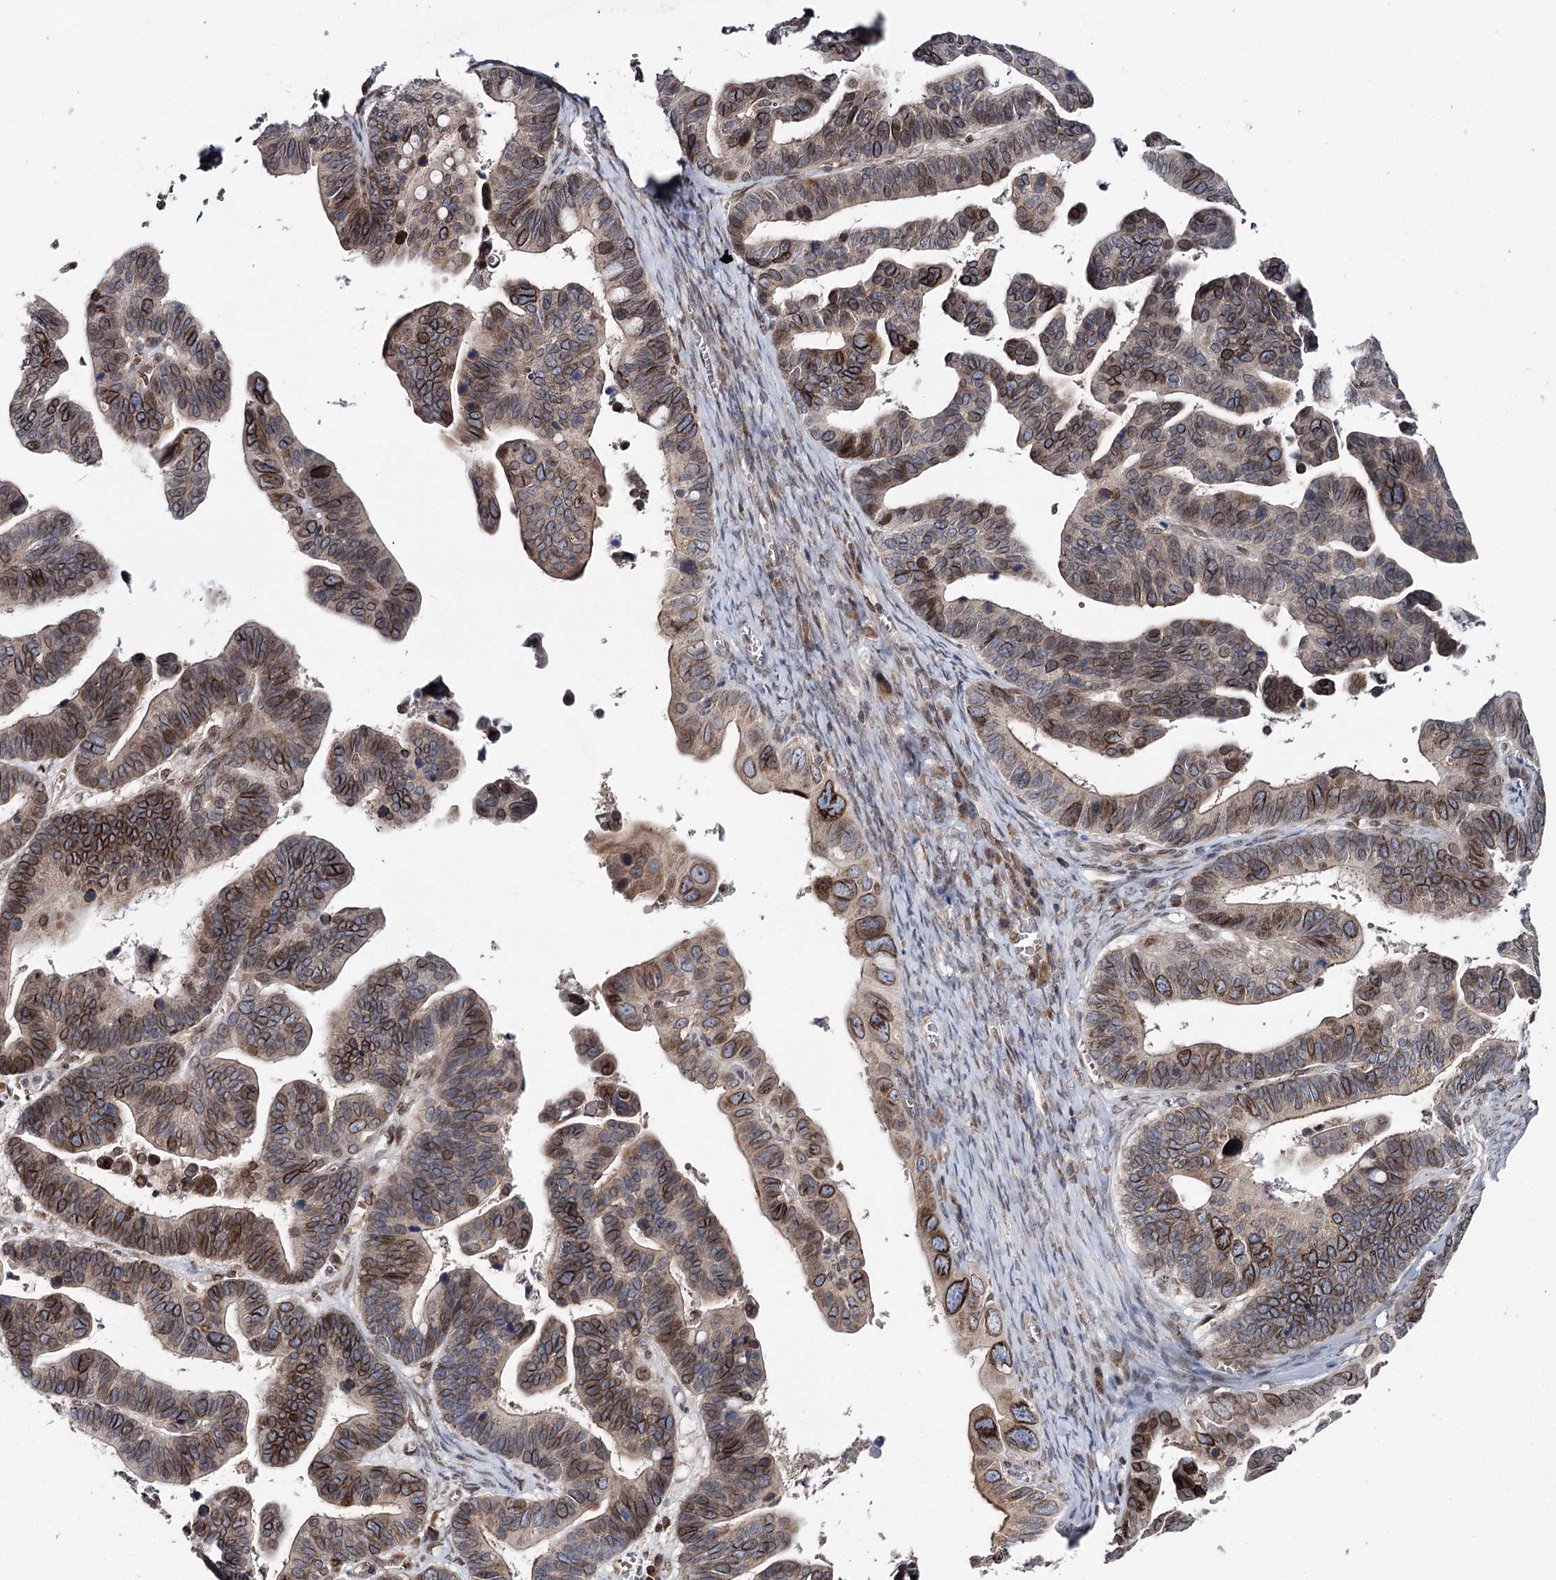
{"staining": {"intensity": "moderate", "quantity": ">75%", "location": "cytoplasmic/membranous,nuclear"}, "tissue": "ovarian cancer", "cell_type": "Tumor cells", "image_type": "cancer", "snomed": [{"axis": "morphology", "description": "Cystadenocarcinoma, serous, NOS"}, {"axis": "topography", "description": "Ovary"}], "caption": "Serous cystadenocarcinoma (ovarian) stained with IHC exhibits moderate cytoplasmic/membranous and nuclear expression in about >75% of tumor cells. (IHC, brightfield microscopy, high magnification).", "gene": "CFAP46", "patient": {"sex": "female", "age": 56}}